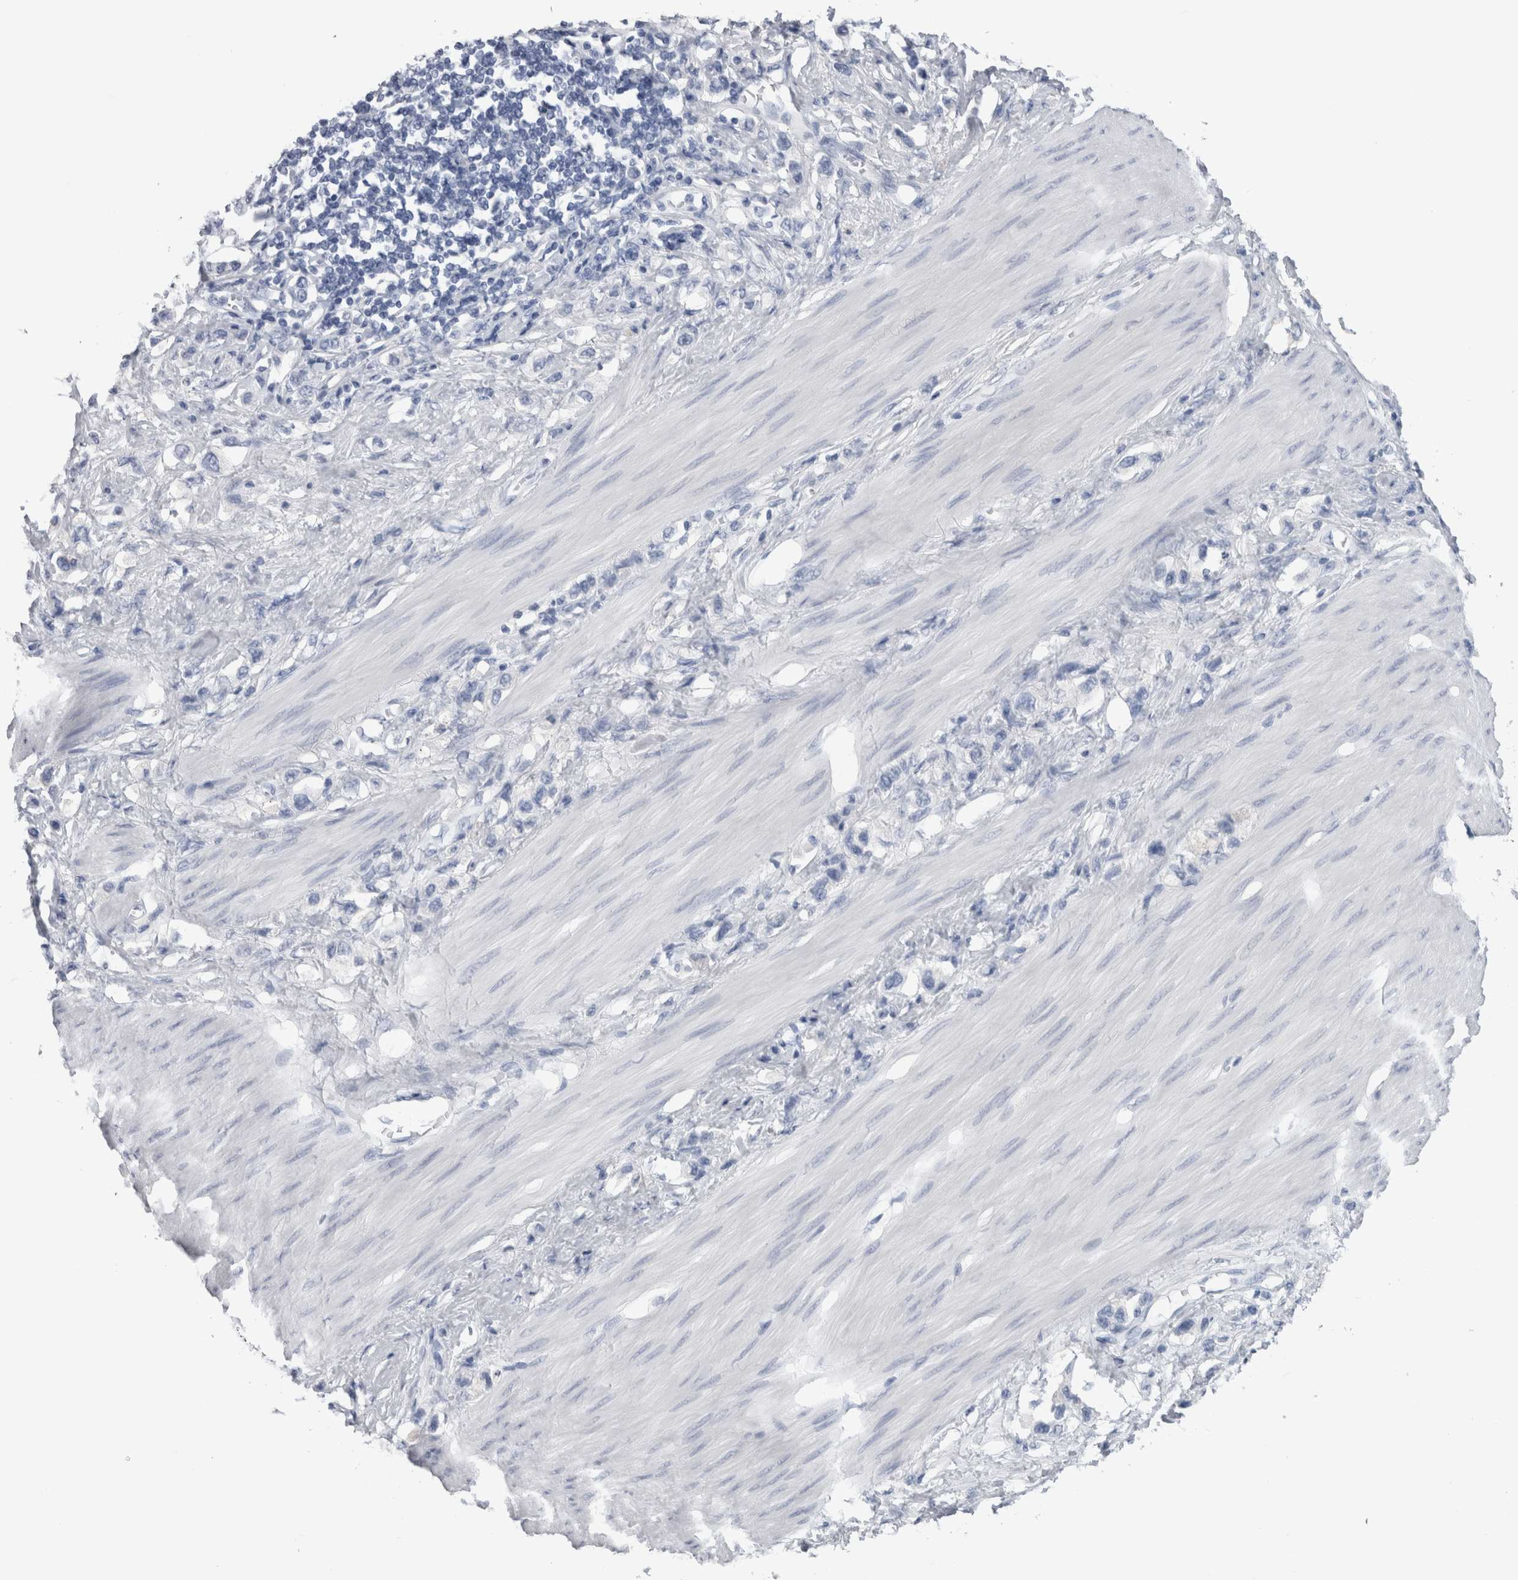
{"staining": {"intensity": "negative", "quantity": "none", "location": "none"}, "tissue": "stomach cancer", "cell_type": "Tumor cells", "image_type": "cancer", "snomed": [{"axis": "morphology", "description": "Adenocarcinoma, NOS"}, {"axis": "topography", "description": "Stomach"}], "caption": "The immunohistochemistry (IHC) image has no significant expression in tumor cells of adenocarcinoma (stomach) tissue. (DAB (3,3'-diaminobenzidine) immunohistochemistry (IHC) visualized using brightfield microscopy, high magnification).", "gene": "CA8", "patient": {"sex": "female", "age": 65}}